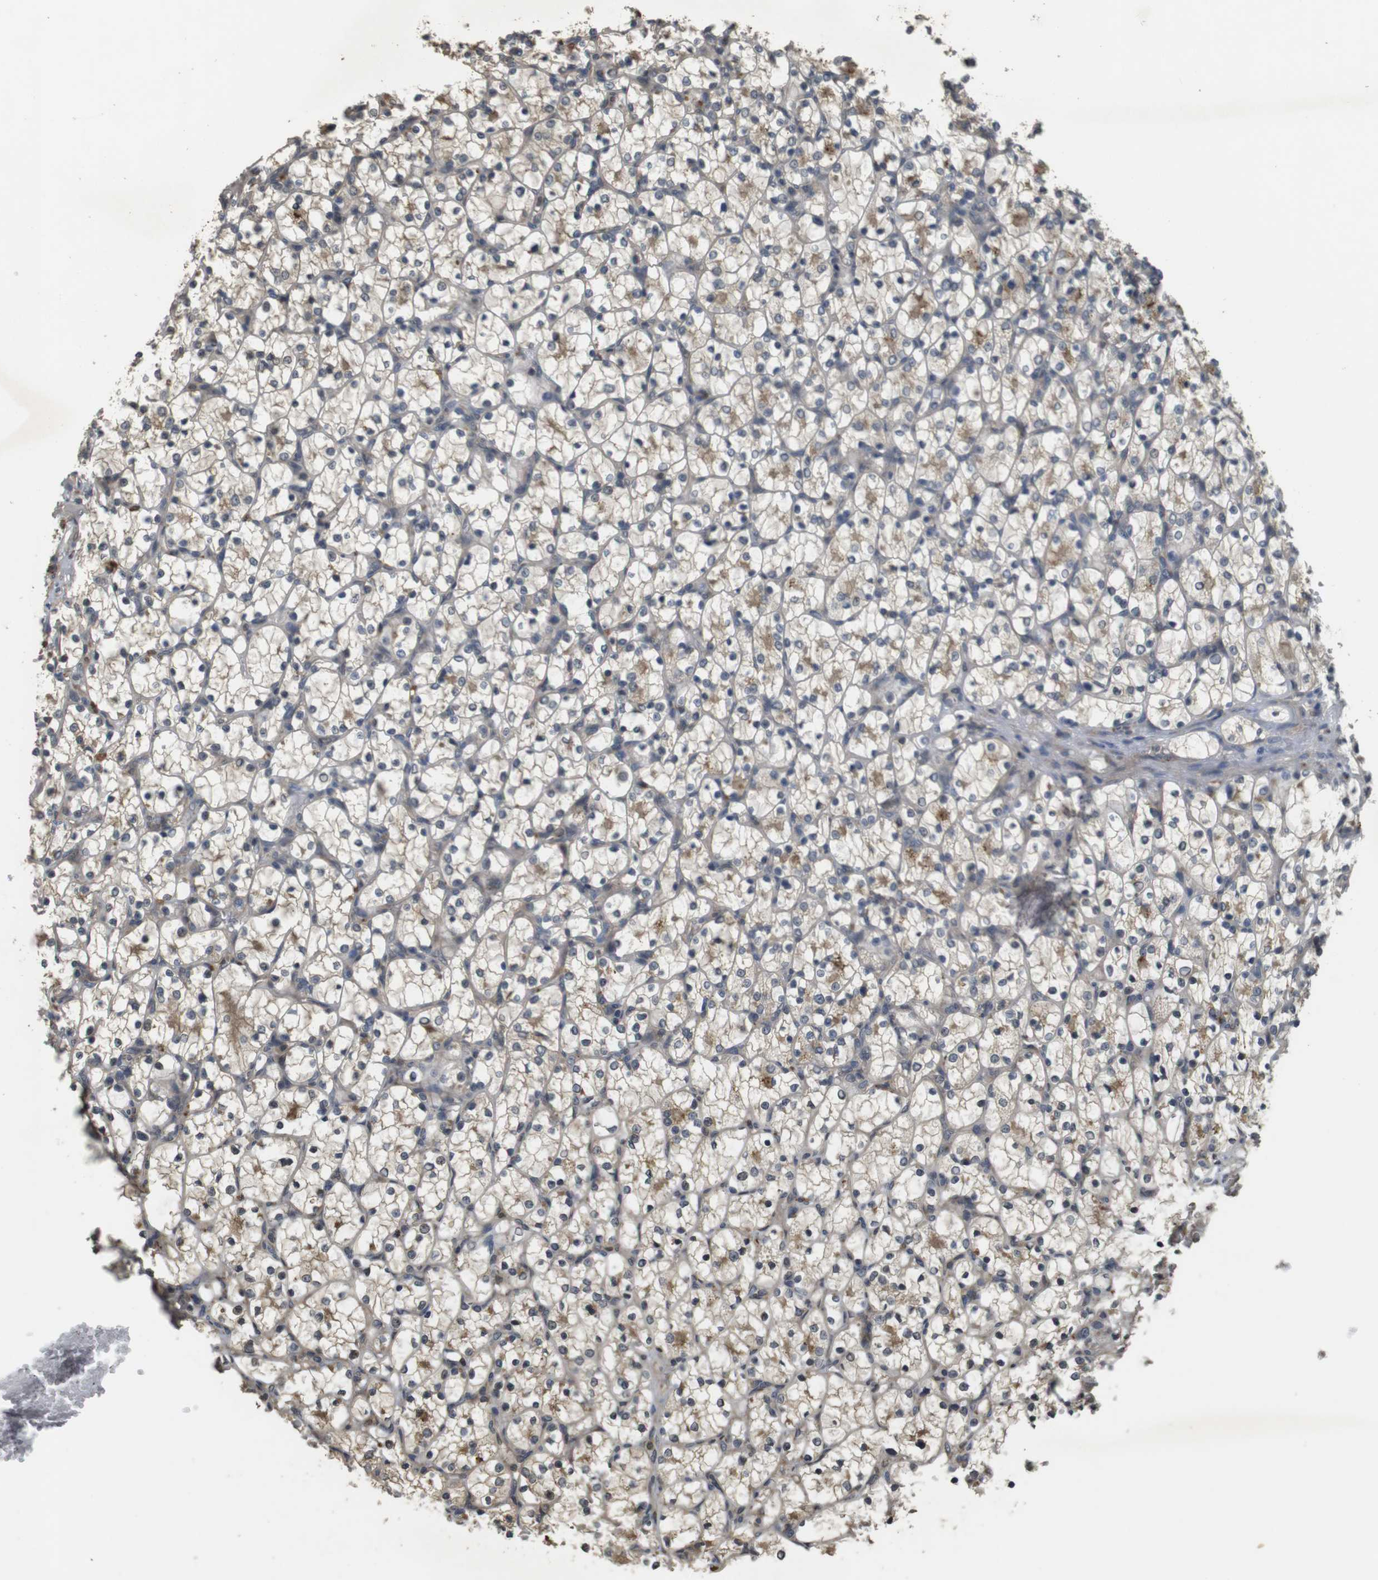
{"staining": {"intensity": "moderate", "quantity": "<25%", "location": "cytoplasmic/membranous"}, "tissue": "renal cancer", "cell_type": "Tumor cells", "image_type": "cancer", "snomed": [{"axis": "morphology", "description": "Adenocarcinoma, NOS"}, {"axis": "topography", "description": "Kidney"}], "caption": "An image of adenocarcinoma (renal) stained for a protein reveals moderate cytoplasmic/membranous brown staining in tumor cells.", "gene": "FZD10", "patient": {"sex": "female", "age": 69}}